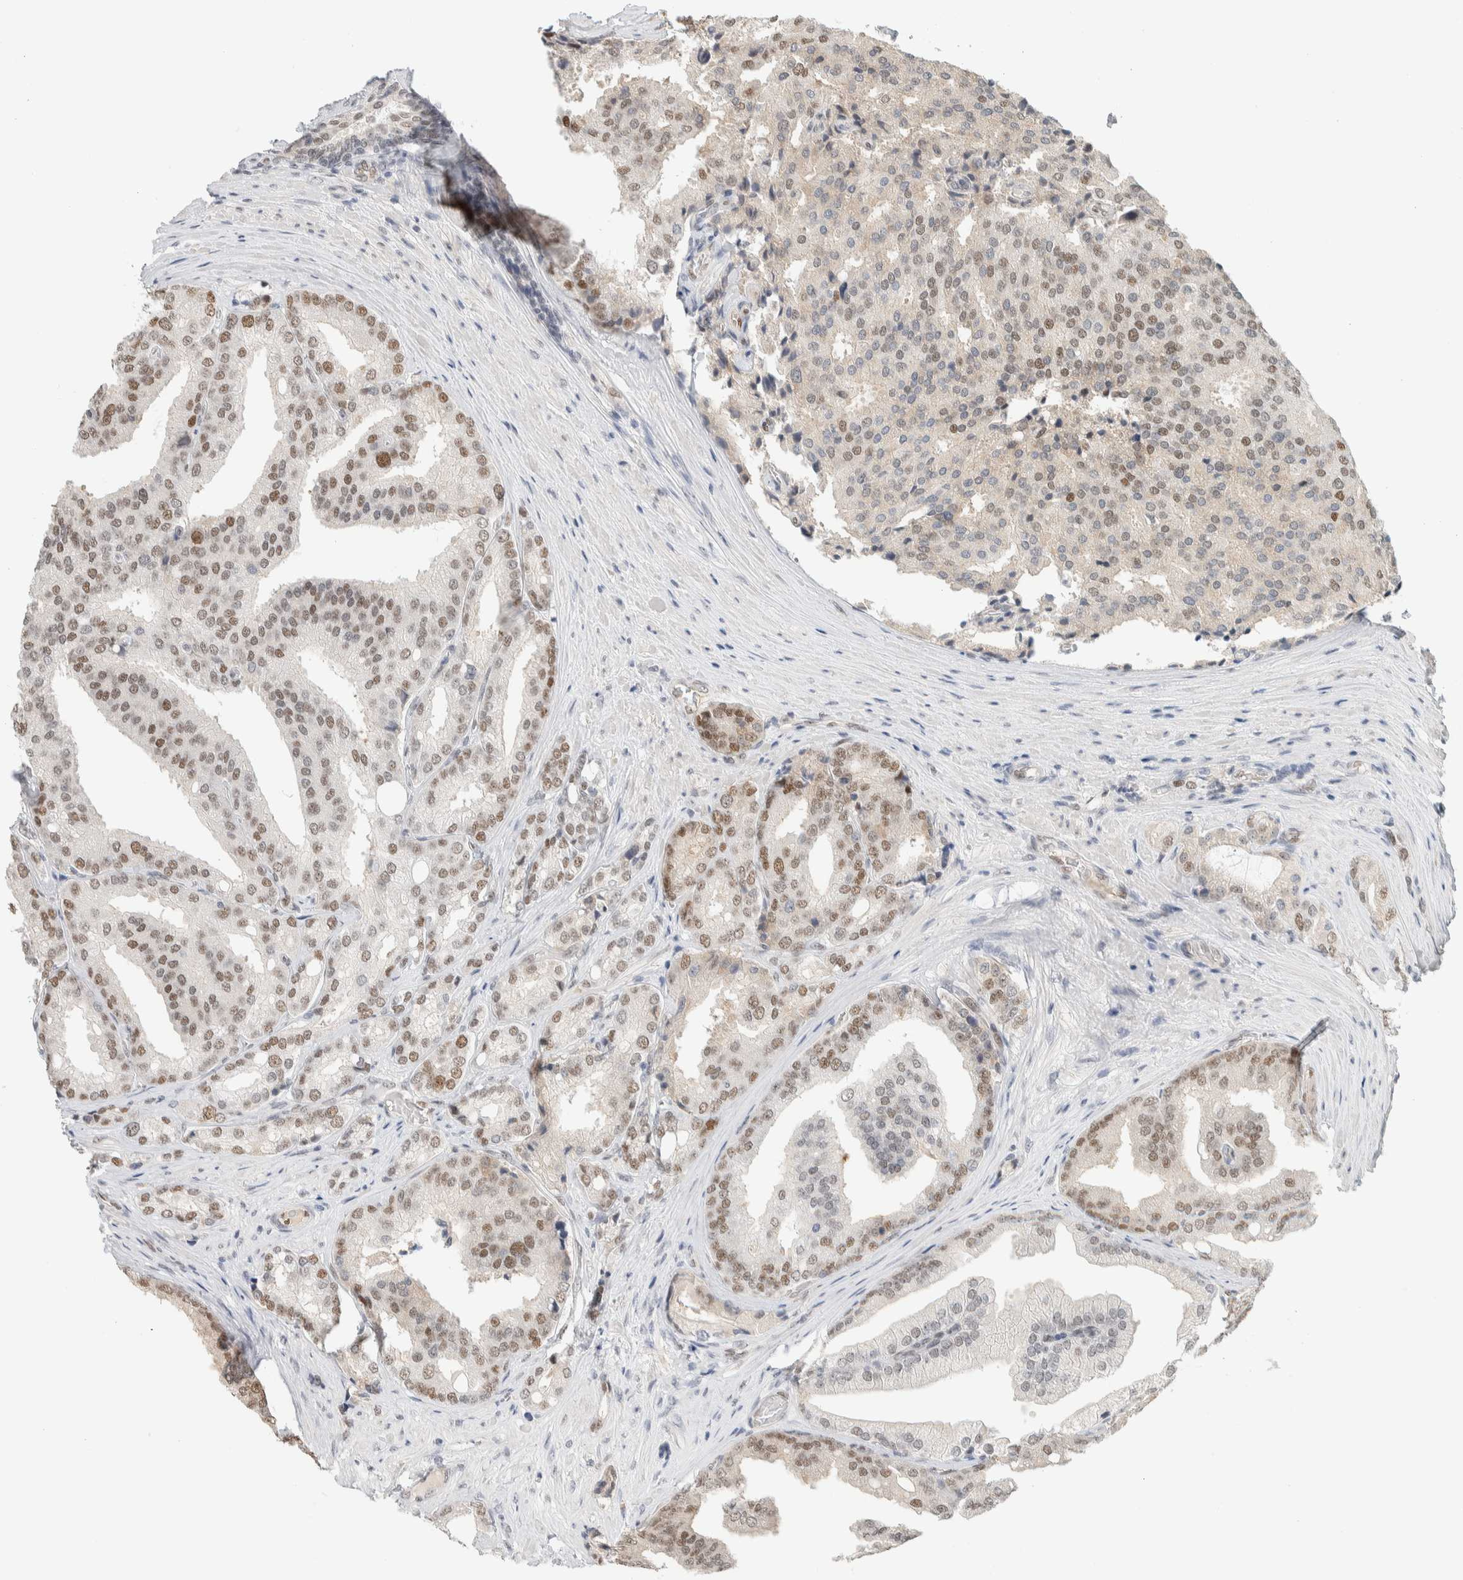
{"staining": {"intensity": "moderate", "quantity": "25%-75%", "location": "nuclear"}, "tissue": "prostate cancer", "cell_type": "Tumor cells", "image_type": "cancer", "snomed": [{"axis": "morphology", "description": "Adenocarcinoma, High grade"}, {"axis": "topography", "description": "Prostate"}], "caption": "Prostate adenocarcinoma (high-grade) tissue shows moderate nuclear positivity in about 25%-75% of tumor cells", "gene": "PUS7", "patient": {"sex": "male", "age": 50}}